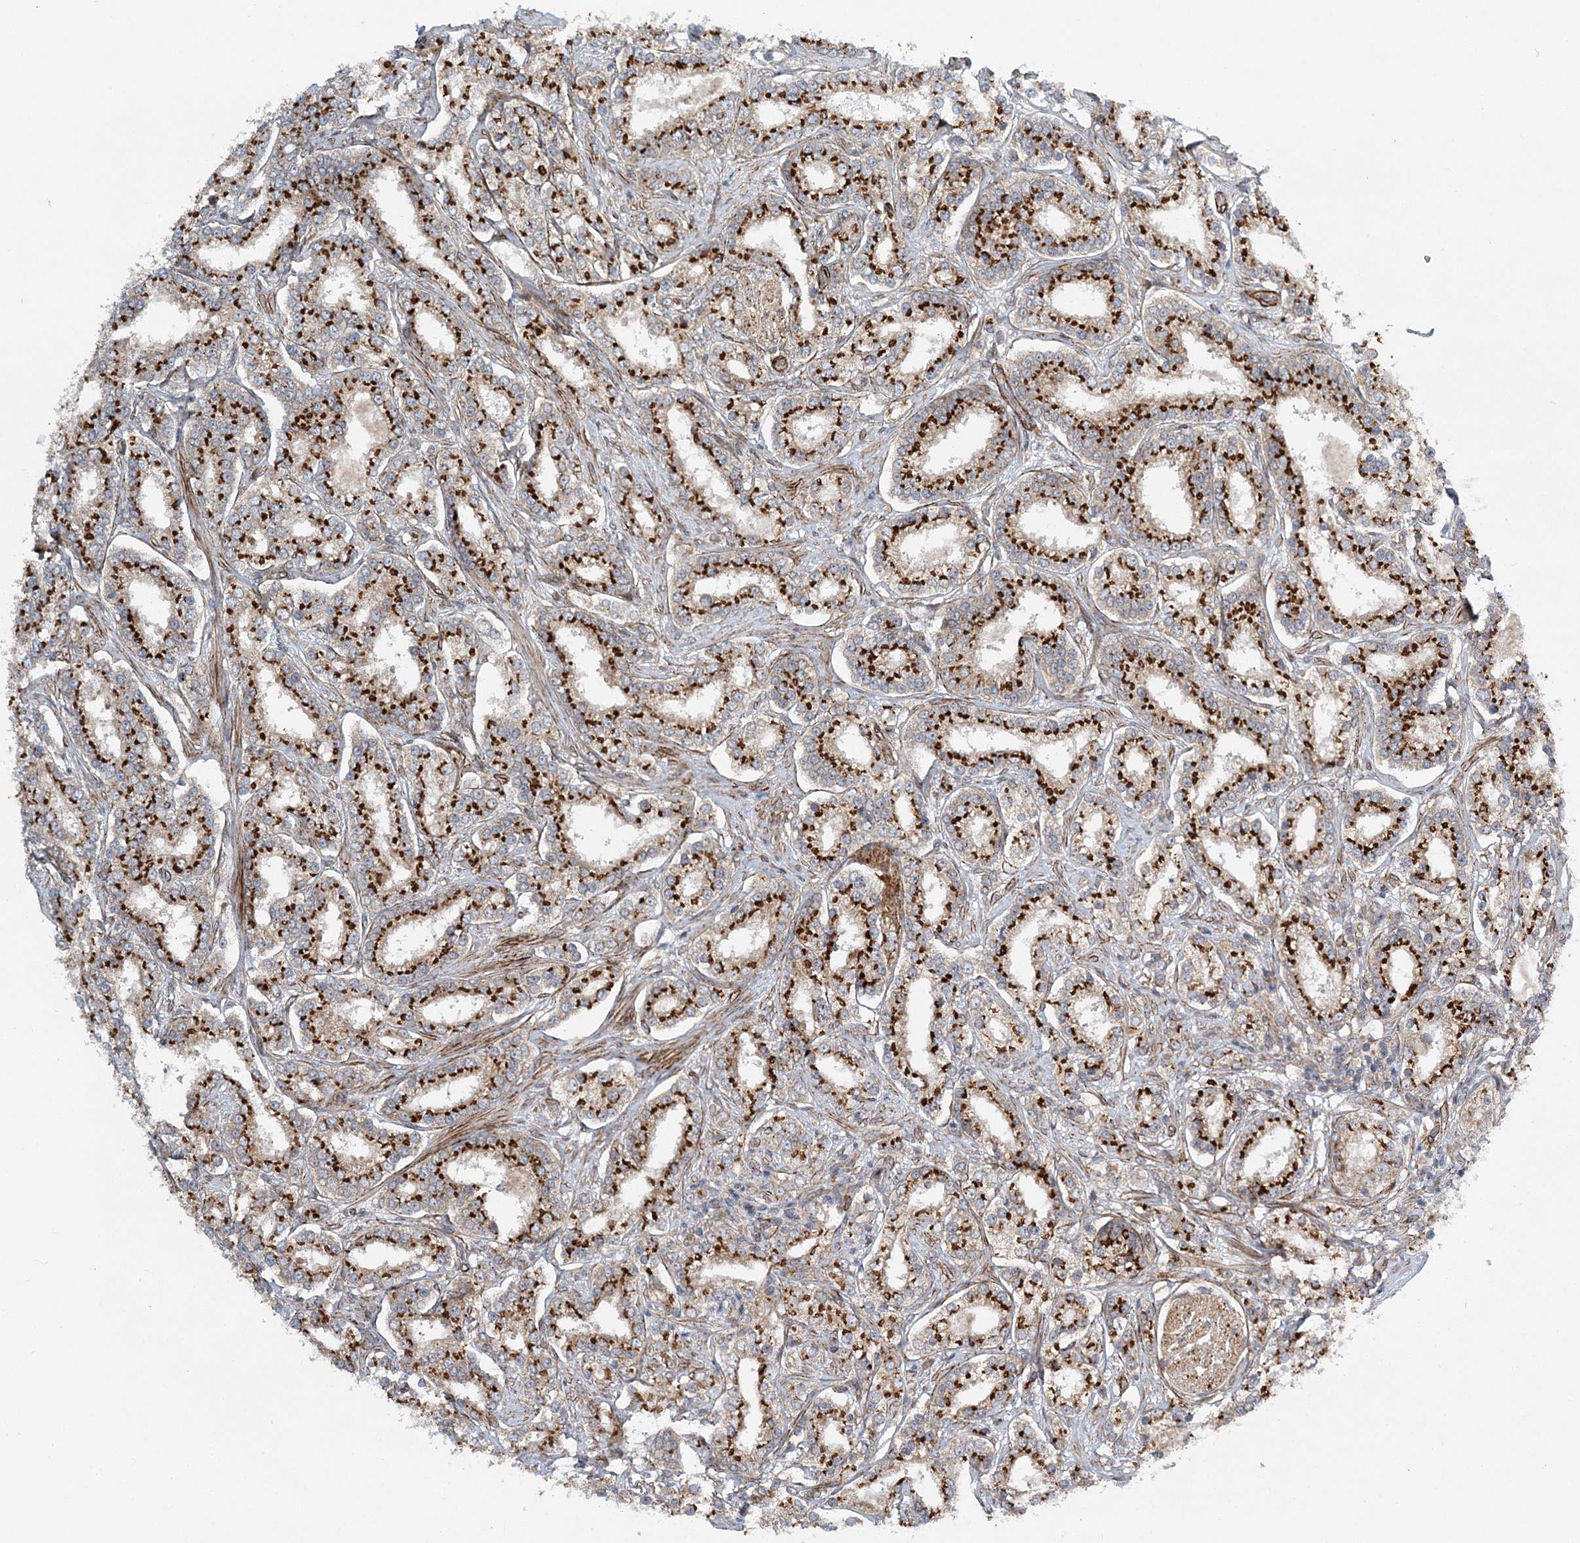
{"staining": {"intensity": "strong", "quantity": ">75%", "location": "cytoplasmic/membranous"}, "tissue": "prostate cancer", "cell_type": "Tumor cells", "image_type": "cancer", "snomed": [{"axis": "morphology", "description": "Normal tissue, NOS"}, {"axis": "morphology", "description": "Adenocarcinoma, High grade"}, {"axis": "topography", "description": "Prostate"}], "caption": "Prostate cancer was stained to show a protein in brown. There is high levels of strong cytoplasmic/membranous expression in about >75% of tumor cells. The staining is performed using DAB brown chromogen to label protein expression. The nuclei are counter-stained blue using hematoxylin.", "gene": "NBAS", "patient": {"sex": "male", "age": 83}}